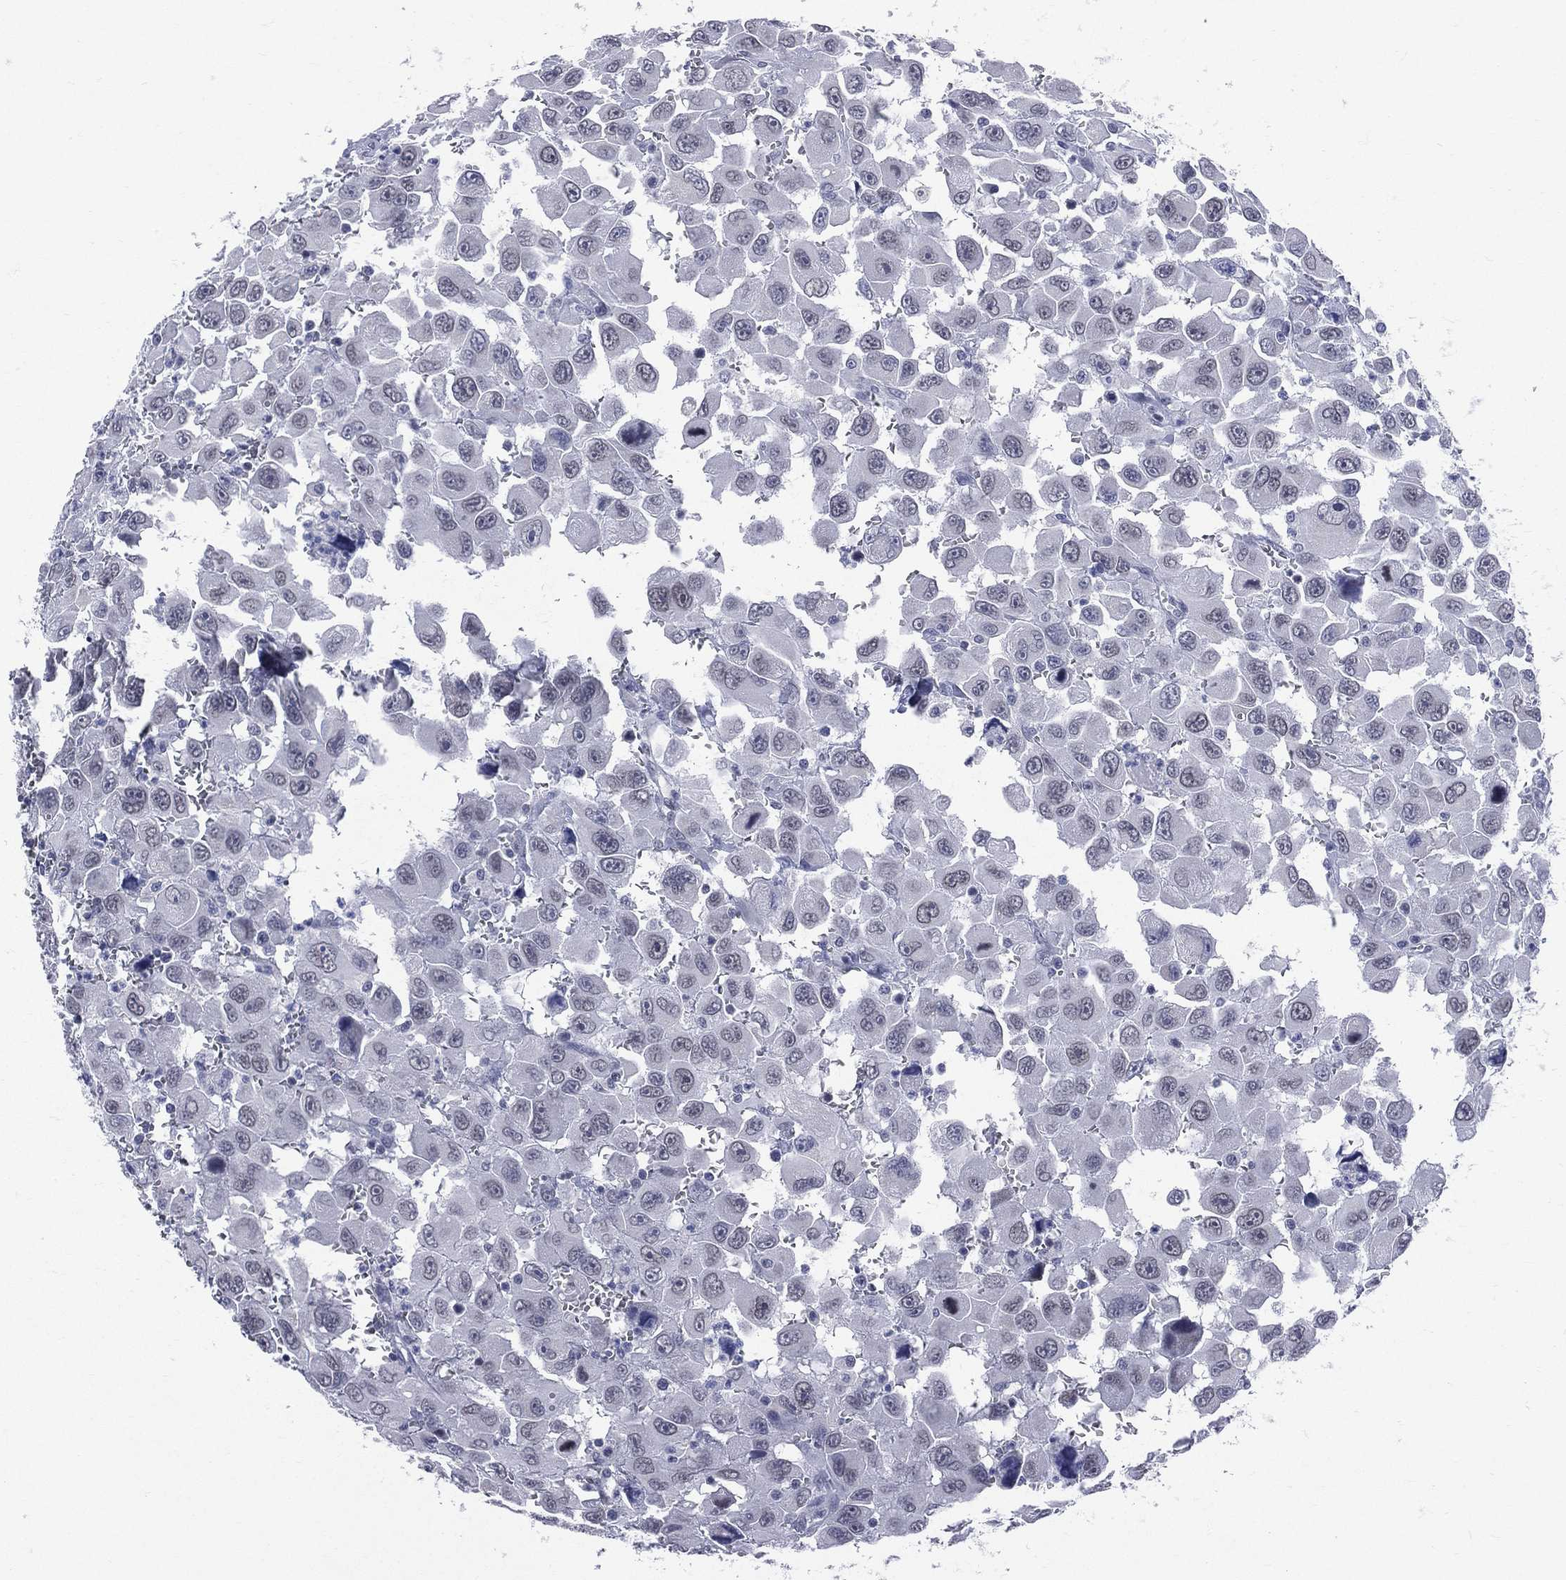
{"staining": {"intensity": "negative", "quantity": "none", "location": "none"}, "tissue": "head and neck cancer", "cell_type": "Tumor cells", "image_type": "cancer", "snomed": [{"axis": "morphology", "description": "Squamous cell carcinoma, NOS"}, {"axis": "morphology", "description": "Squamous cell carcinoma, metastatic, NOS"}, {"axis": "topography", "description": "Oral tissue"}, {"axis": "topography", "description": "Head-Neck"}], "caption": "Human squamous cell carcinoma (head and neck) stained for a protein using IHC demonstrates no staining in tumor cells.", "gene": "MLLT10", "patient": {"sex": "female", "age": 85}}